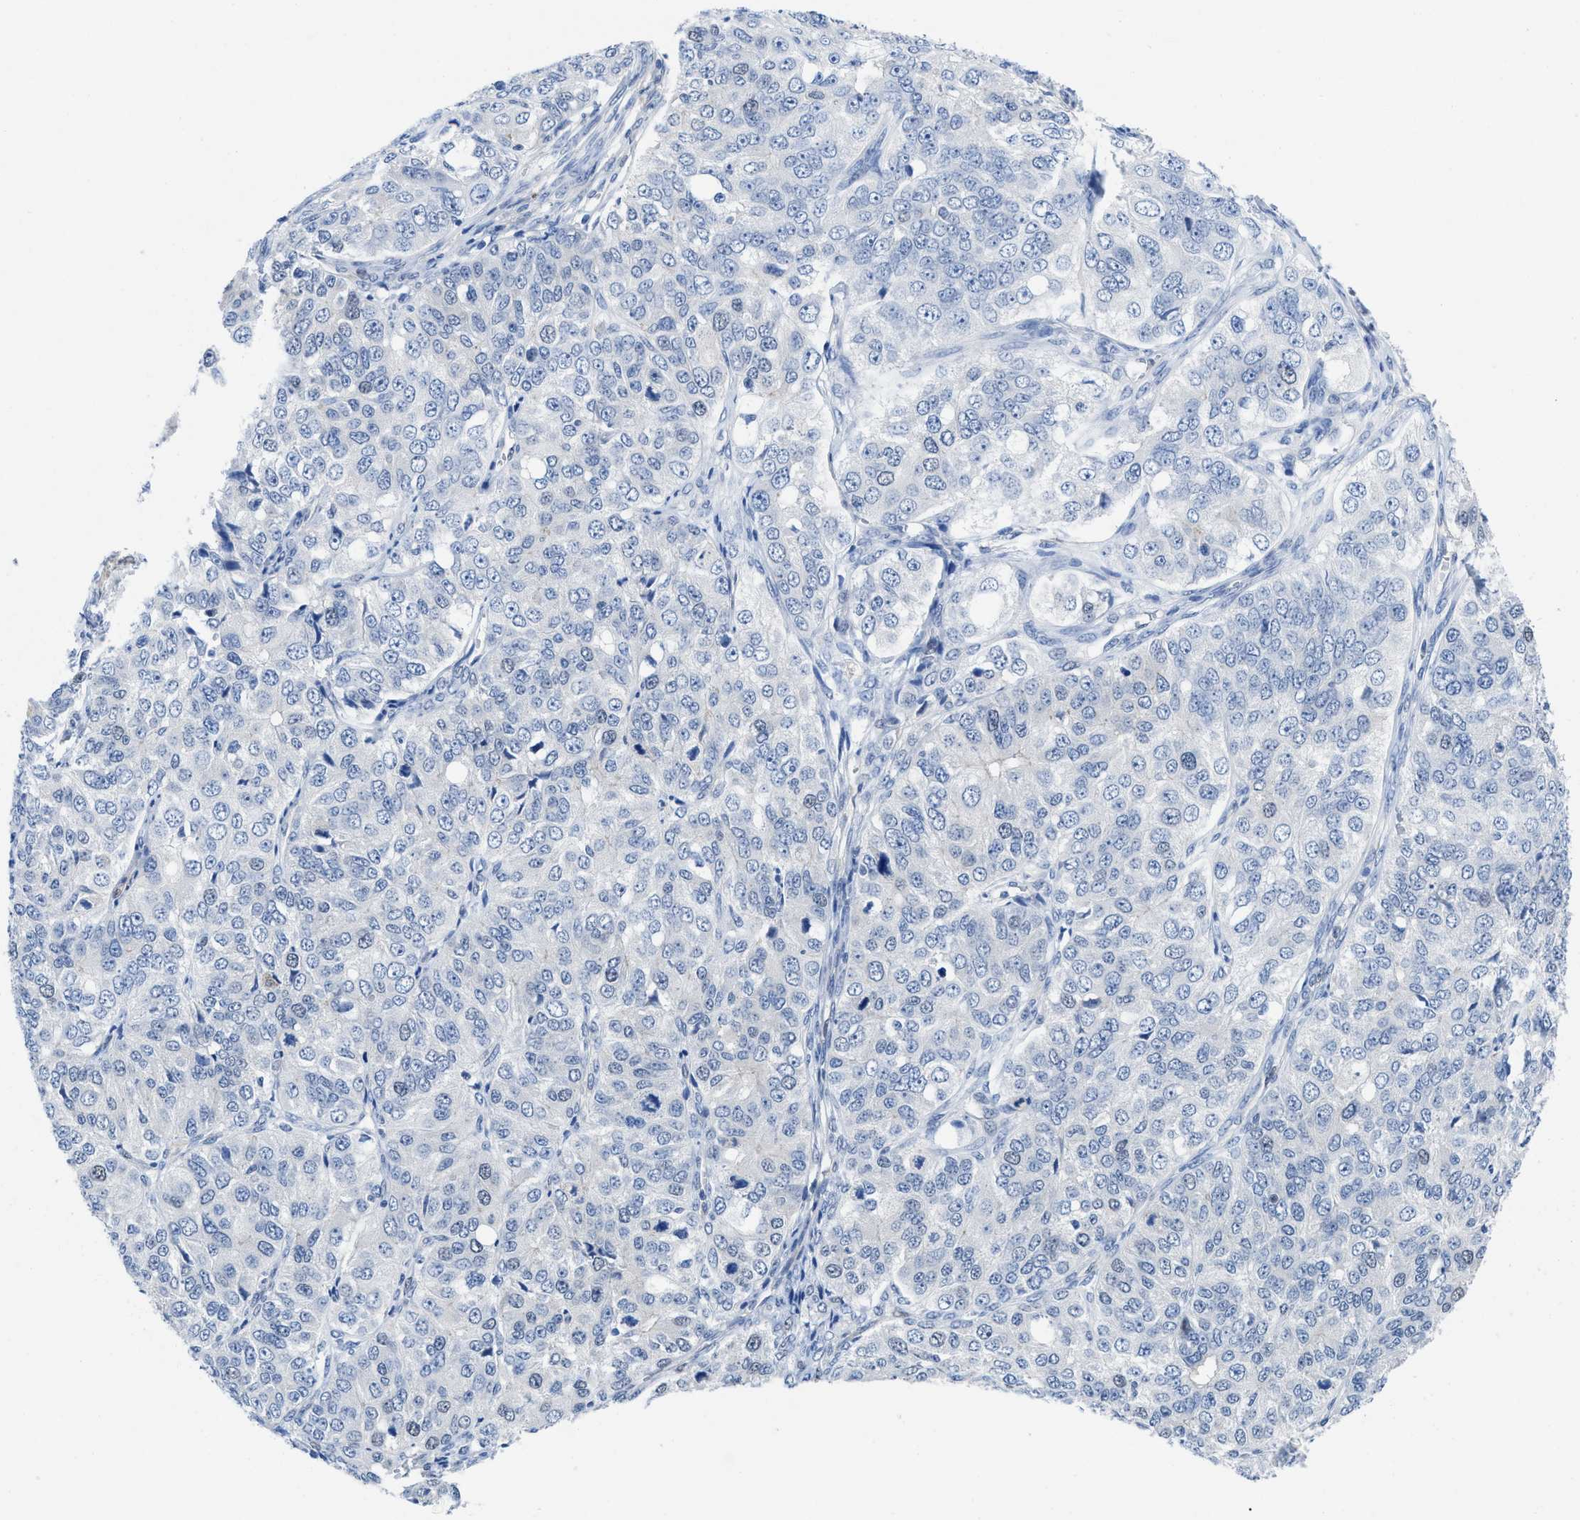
{"staining": {"intensity": "negative", "quantity": "none", "location": "none"}, "tissue": "ovarian cancer", "cell_type": "Tumor cells", "image_type": "cancer", "snomed": [{"axis": "morphology", "description": "Carcinoma, endometroid"}, {"axis": "topography", "description": "Ovary"}], "caption": "IHC of ovarian endometroid carcinoma reveals no expression in tumor cells.", "gene": "PDLIM5", "patient": {"sex": "female", "age": 51}}